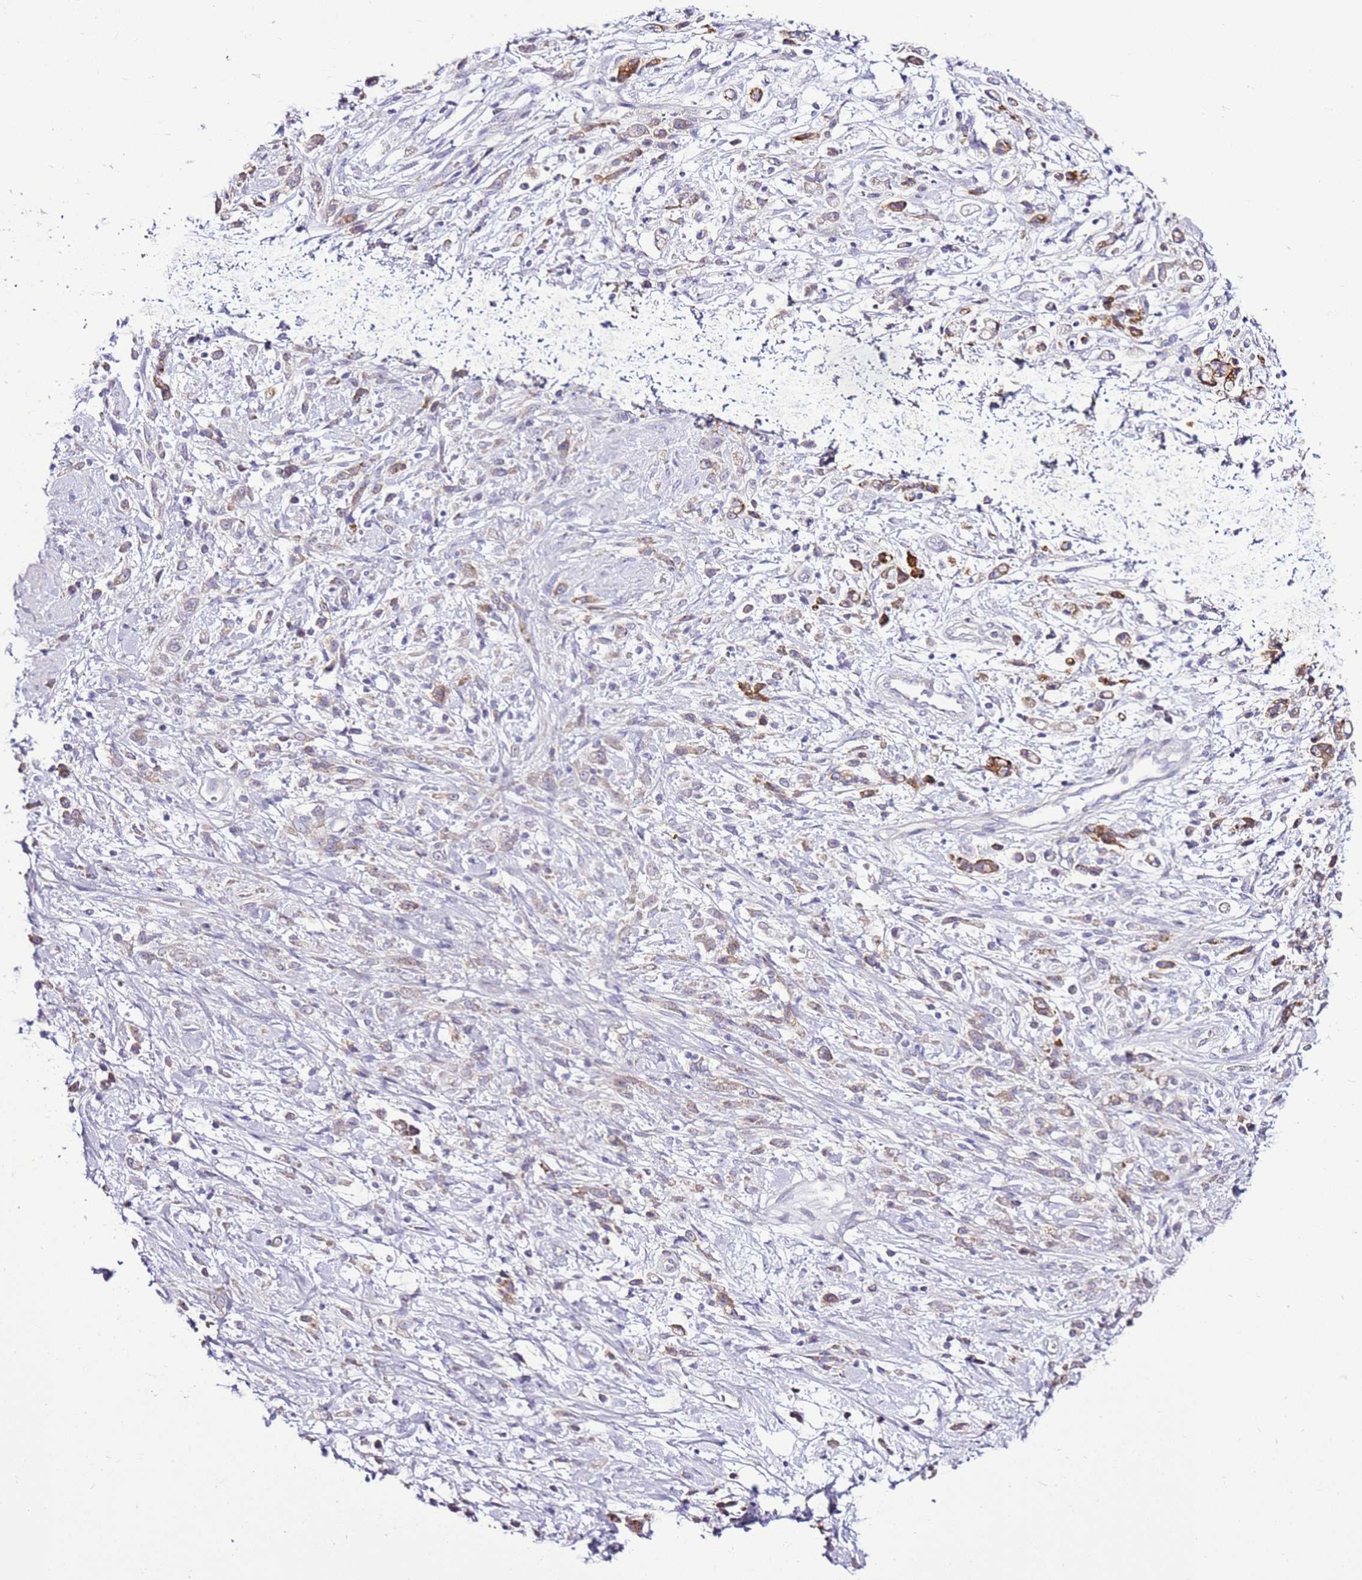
{"staining": {"intensity": "moderate", "quantity": "25%-75%", "location": "cytoplasmic/membranous"}, "tissue": "stomach cancer", "cell_type": "Tumor cells", "image_type": "cancer", "snomed": [{"axis": "morphology", "description": "Adenocarcinoma, NOS"}, {"axis": "topography", "description": "Stomach"}], "caption": "Brown immunohistochemical staining in stomach adenocarcinoma displays moderate cytoplasmic/membranous positivity in approximately 25%-75% of tumor cells. The staining was performed using DAB to visualize the protein expression in brown, while the nuclei were stained in blue with hematoxylin (Magnification: 20x).", "gene": "SLC38A5", "patient": {"sex": "female", "age": 60}}